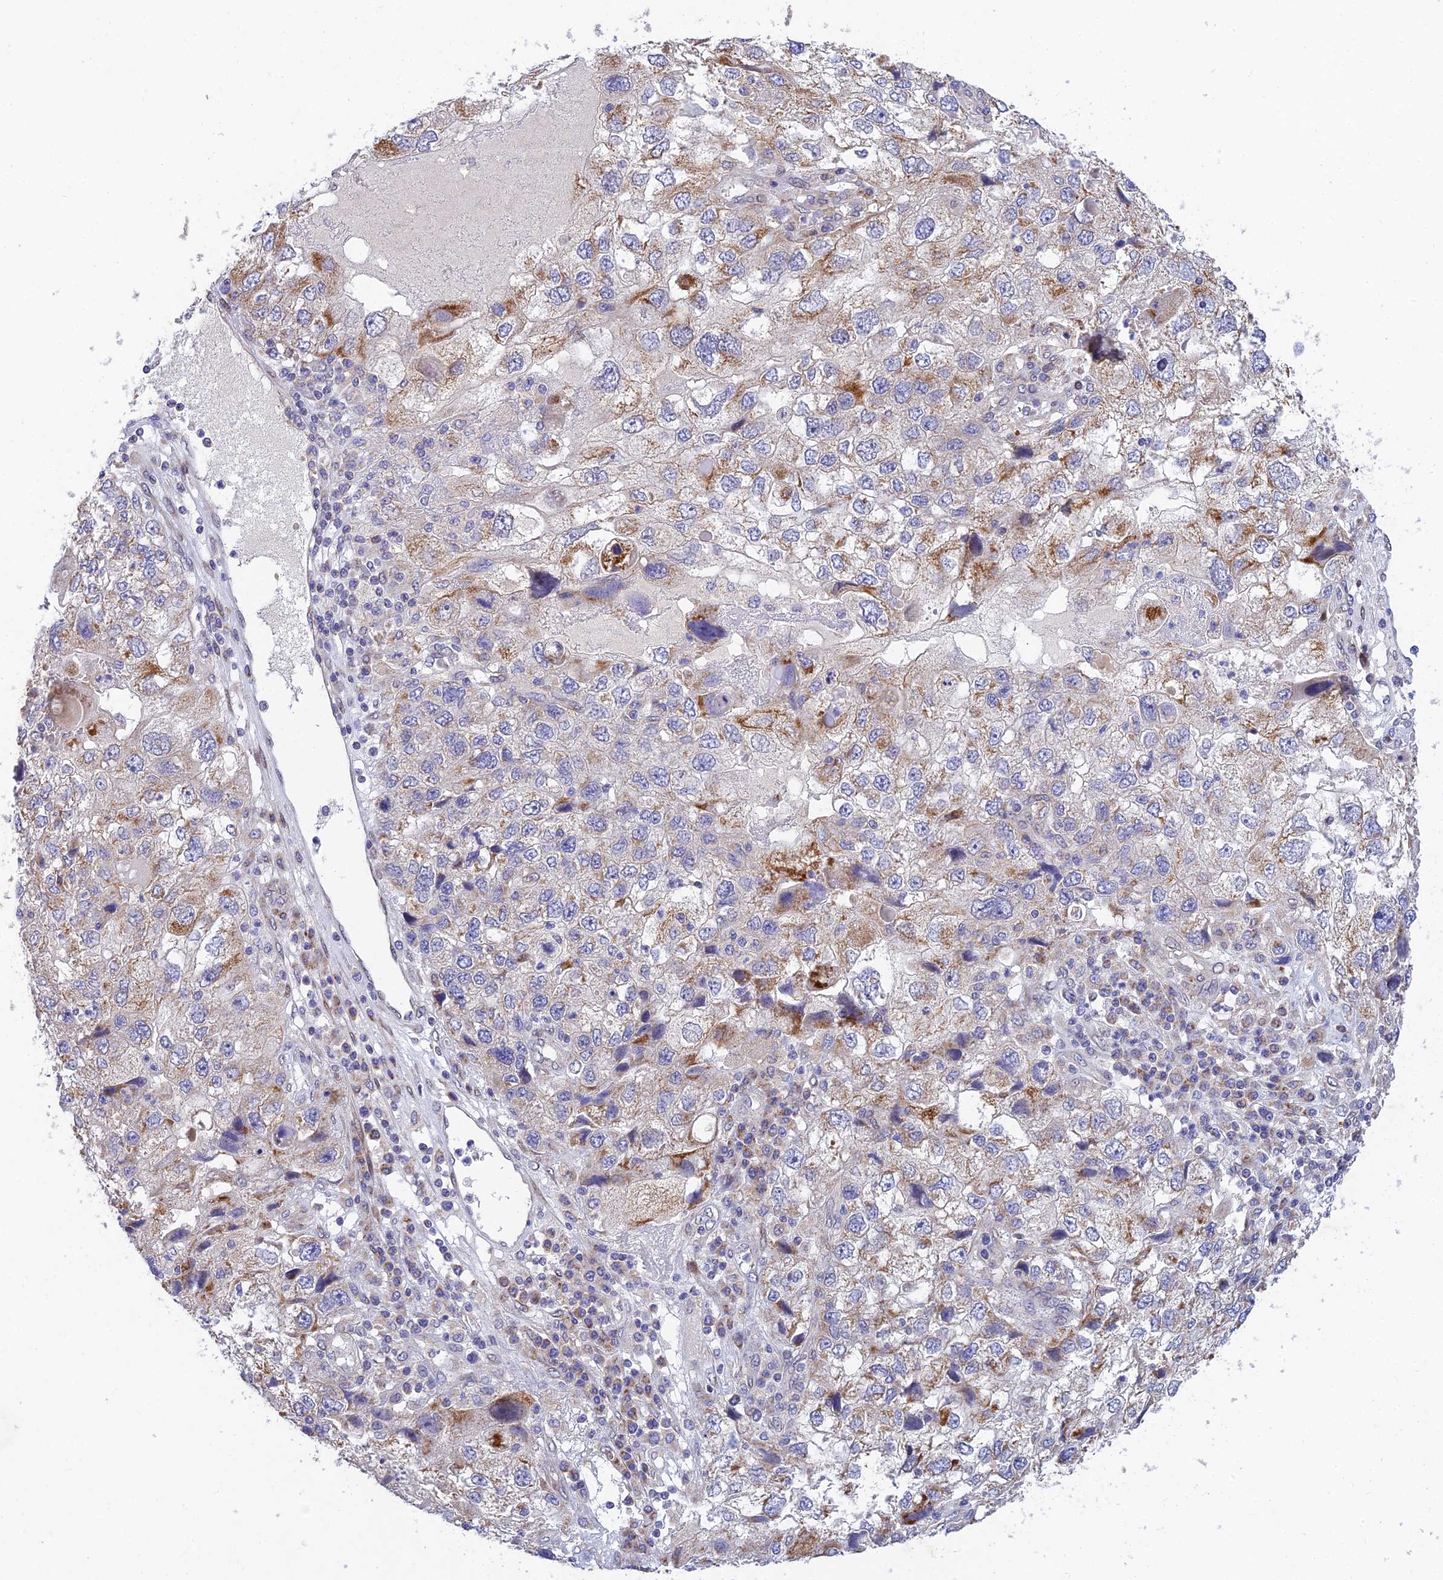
{"staining": {"intensity": "moderate", "quantity": "<25%", "location": "cytoplasmic/membranous"}, "tissue": "endometrial cancer", "cell_type": "Tumor cells", "image_type": "cancer", "snomed": [{"axis": "morphology", "description": "Adenocarcinoma, NOS"}, {"axis": "topography", "description": "Endometrium"}], "caption": "Endometrial cancer stained for a protein exhibits moderate cytoplasmic/membranous positivity in tumor cells.", "gene": "MGAT2", "patient": {"sex": "female", "age": 49}}